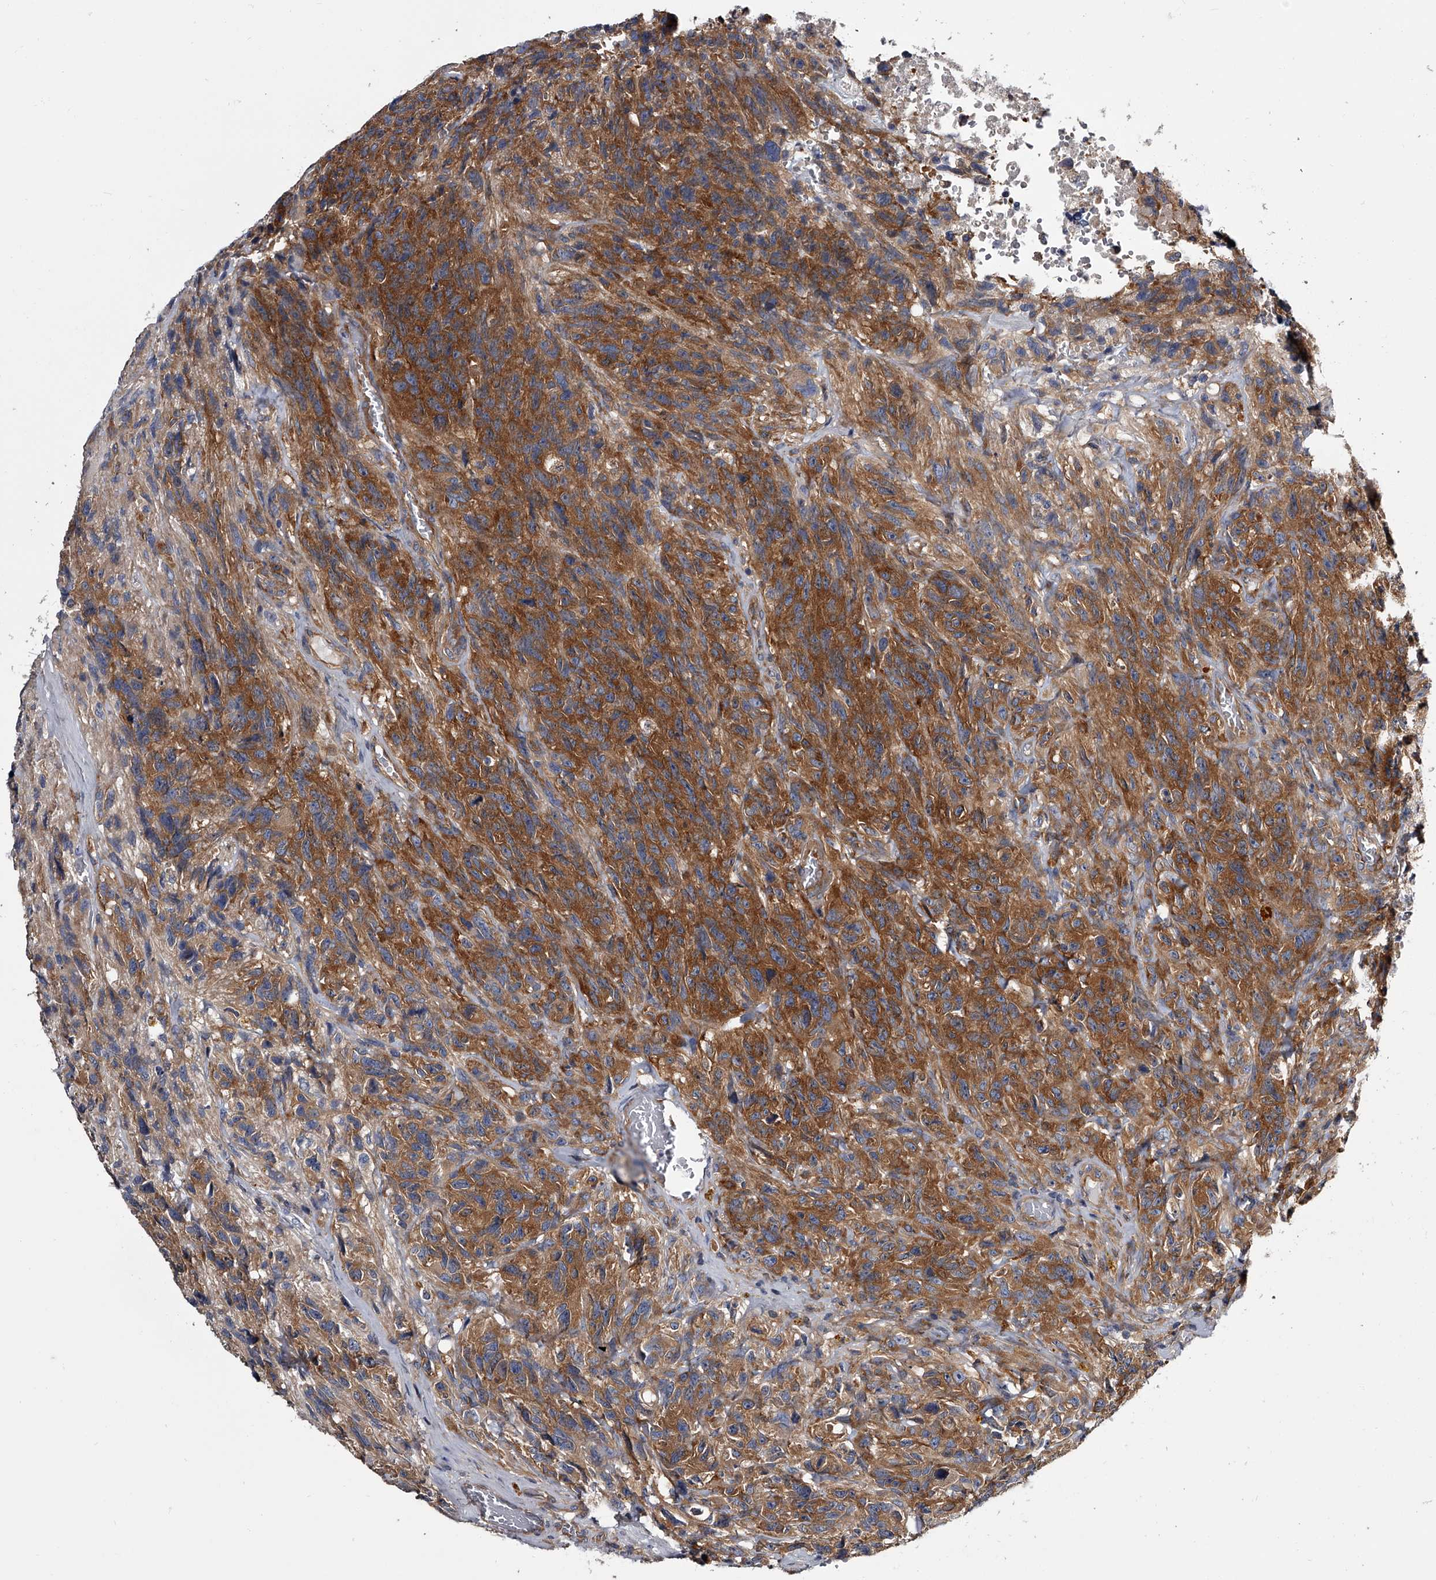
{"staining": {"intensity": "strong", "quantity": ">75%", "location": "cytoplasmic/membranous"}, "tissue": "glioma", "cell_type": "Tumor cells", "image_type": "cancer", "snomed": [{"axis": "morphology", "description": "Glioma, malignant, High grade"}, {"axis": "topography", "description": "Brain"}], "caption": "Brown immunohistochemical staining in glioma reveals strong cytoplasmic/membranous staining in about >75% of tumor cells. (Stains: DAB (3,3'-diaminobenzidine) in brown, nuclei in blue, Microscopy: brightfield microscopy at high magnification).", "gene": "GAPVD1", "patient": {"sex": "male", "age": 69}}